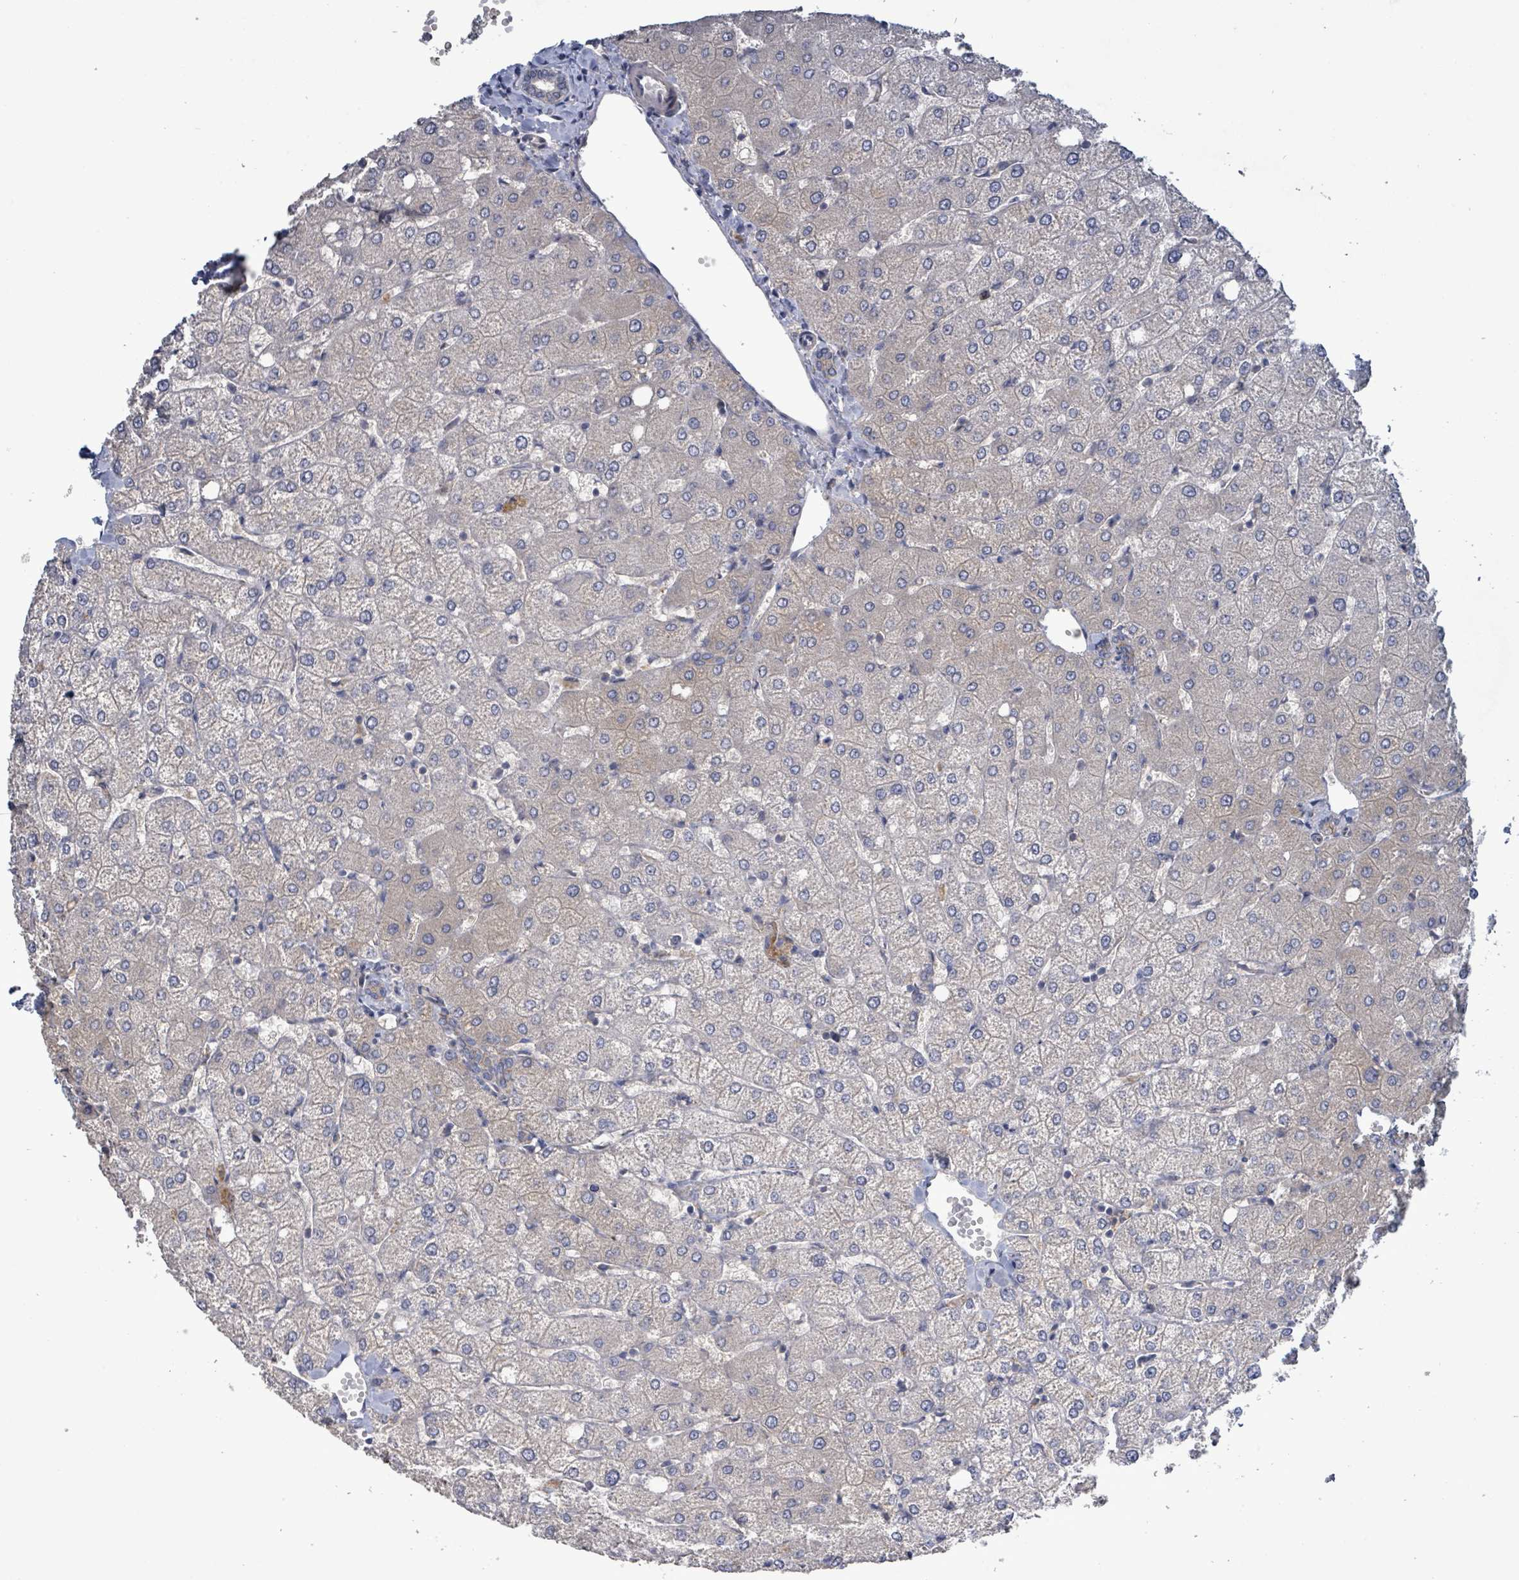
{"staining": {"intensity": "negative", "quantity": "none", "location": "none"}, "tissue": "liver", "cell_type": "Cholangiocytes", "image_type": "normal", "snomed": [{"axis": "morphology", "description": "Normal tissue, NOS"}, {"axis": "topography", "description": "Liver"}], "caption": "Immunohistochemistry (IHC) micrograph of normal liver: human liver stained with DAB reveals no significant protein staining in cholangiocytes. (DAB (3,3'-diaminobenzidine) immunohistochemistry (IHC) with hematoxylin counter stain).", "gene": "HRAS", "patient": {"sex": "female", "age": 54}}